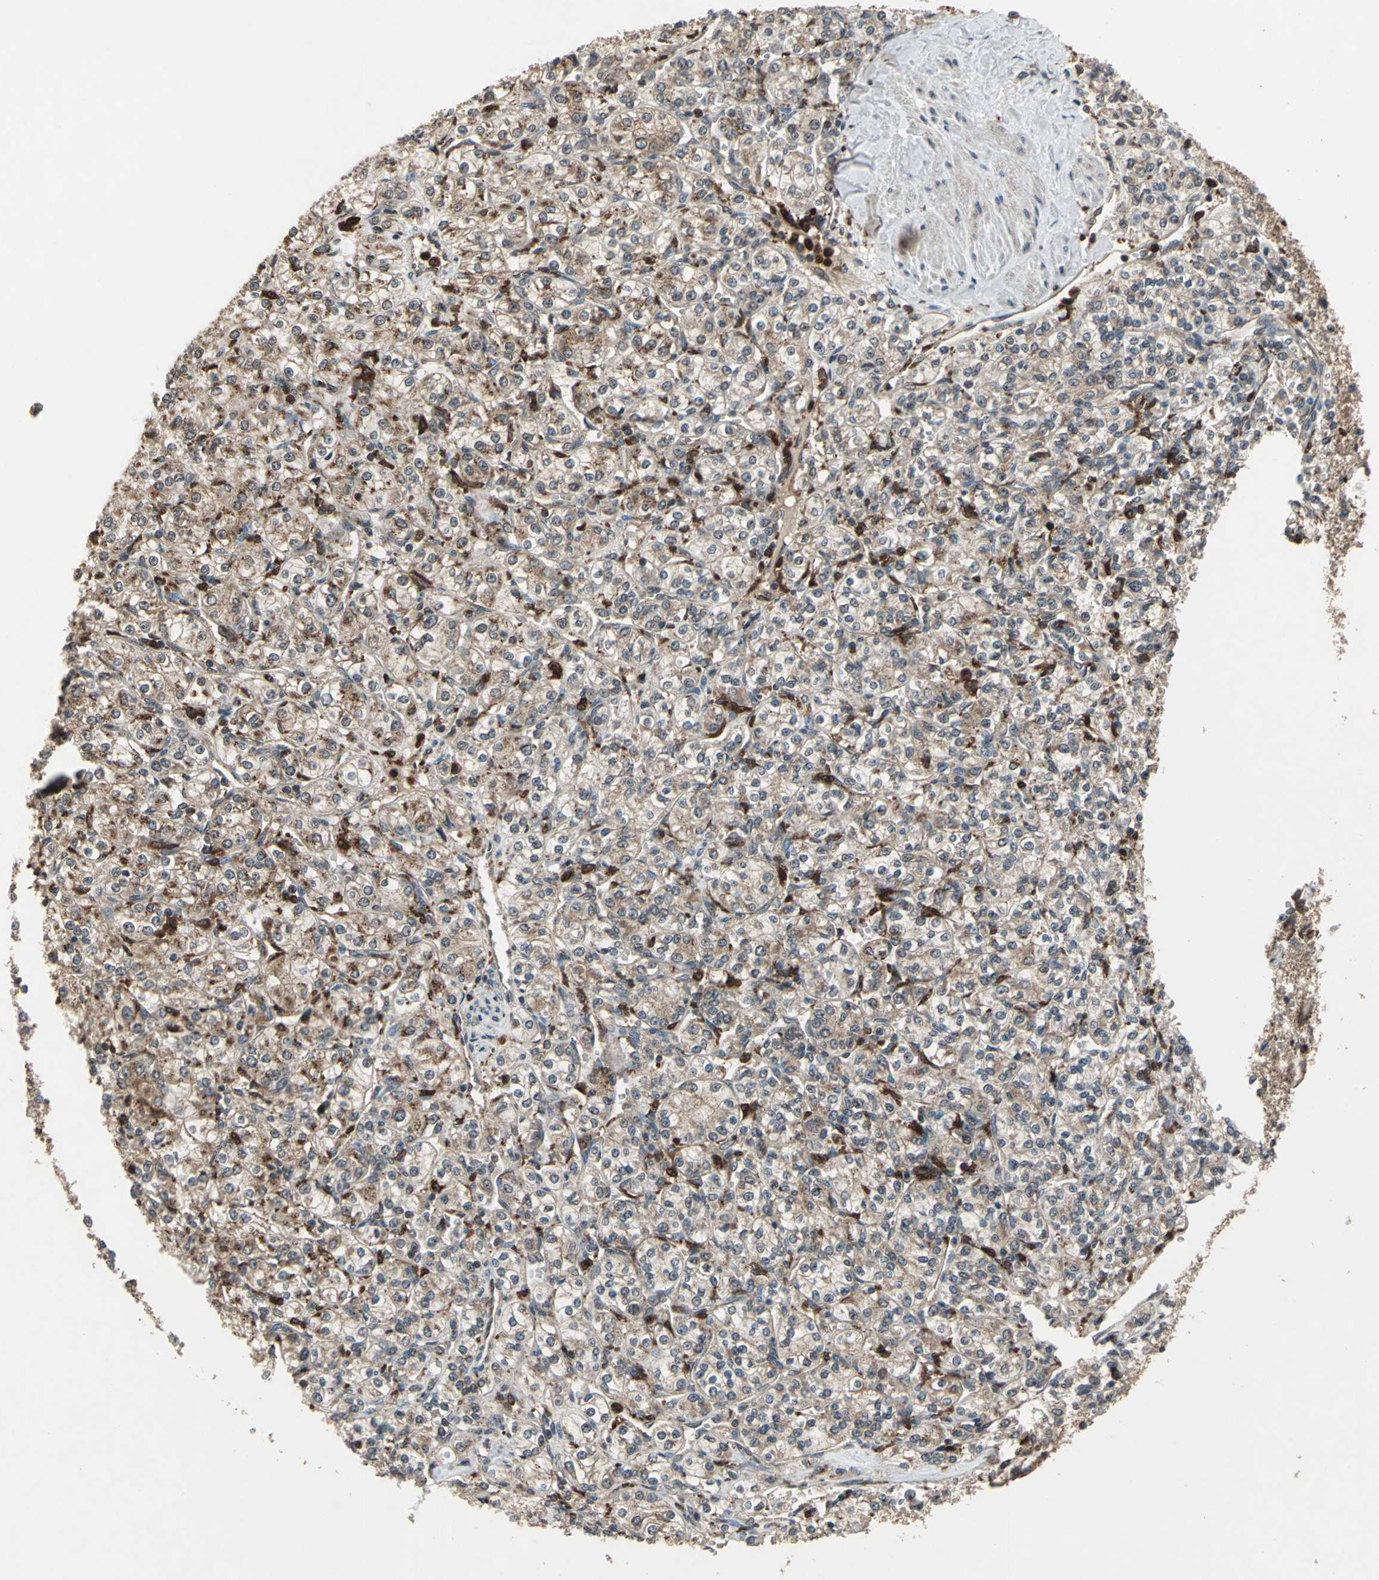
{"staining": {"intensity": "weak", "quantity": "25%-75%", "location": "cytoplasmic/membranous"}, "tissue": "renal cancer", "cell_type": "Tumor cells", "image_type": "cancer", "snomed": [{"axis": "morphology", "description": "Adenocarcinoma, NOS"}, {"axis": "topography", "description": "Kidney"}], "caption": "Immunohistochemistry micrograph of human adenocarcinoma (renal) stained for a protein (brown), which demonstrates low levels of weak cytoplasmic/membranous positivity in approximately 25%-75% of tumor cells.", "gene": "PYCARD", "patient": {"sex": "male", "age": 77}}